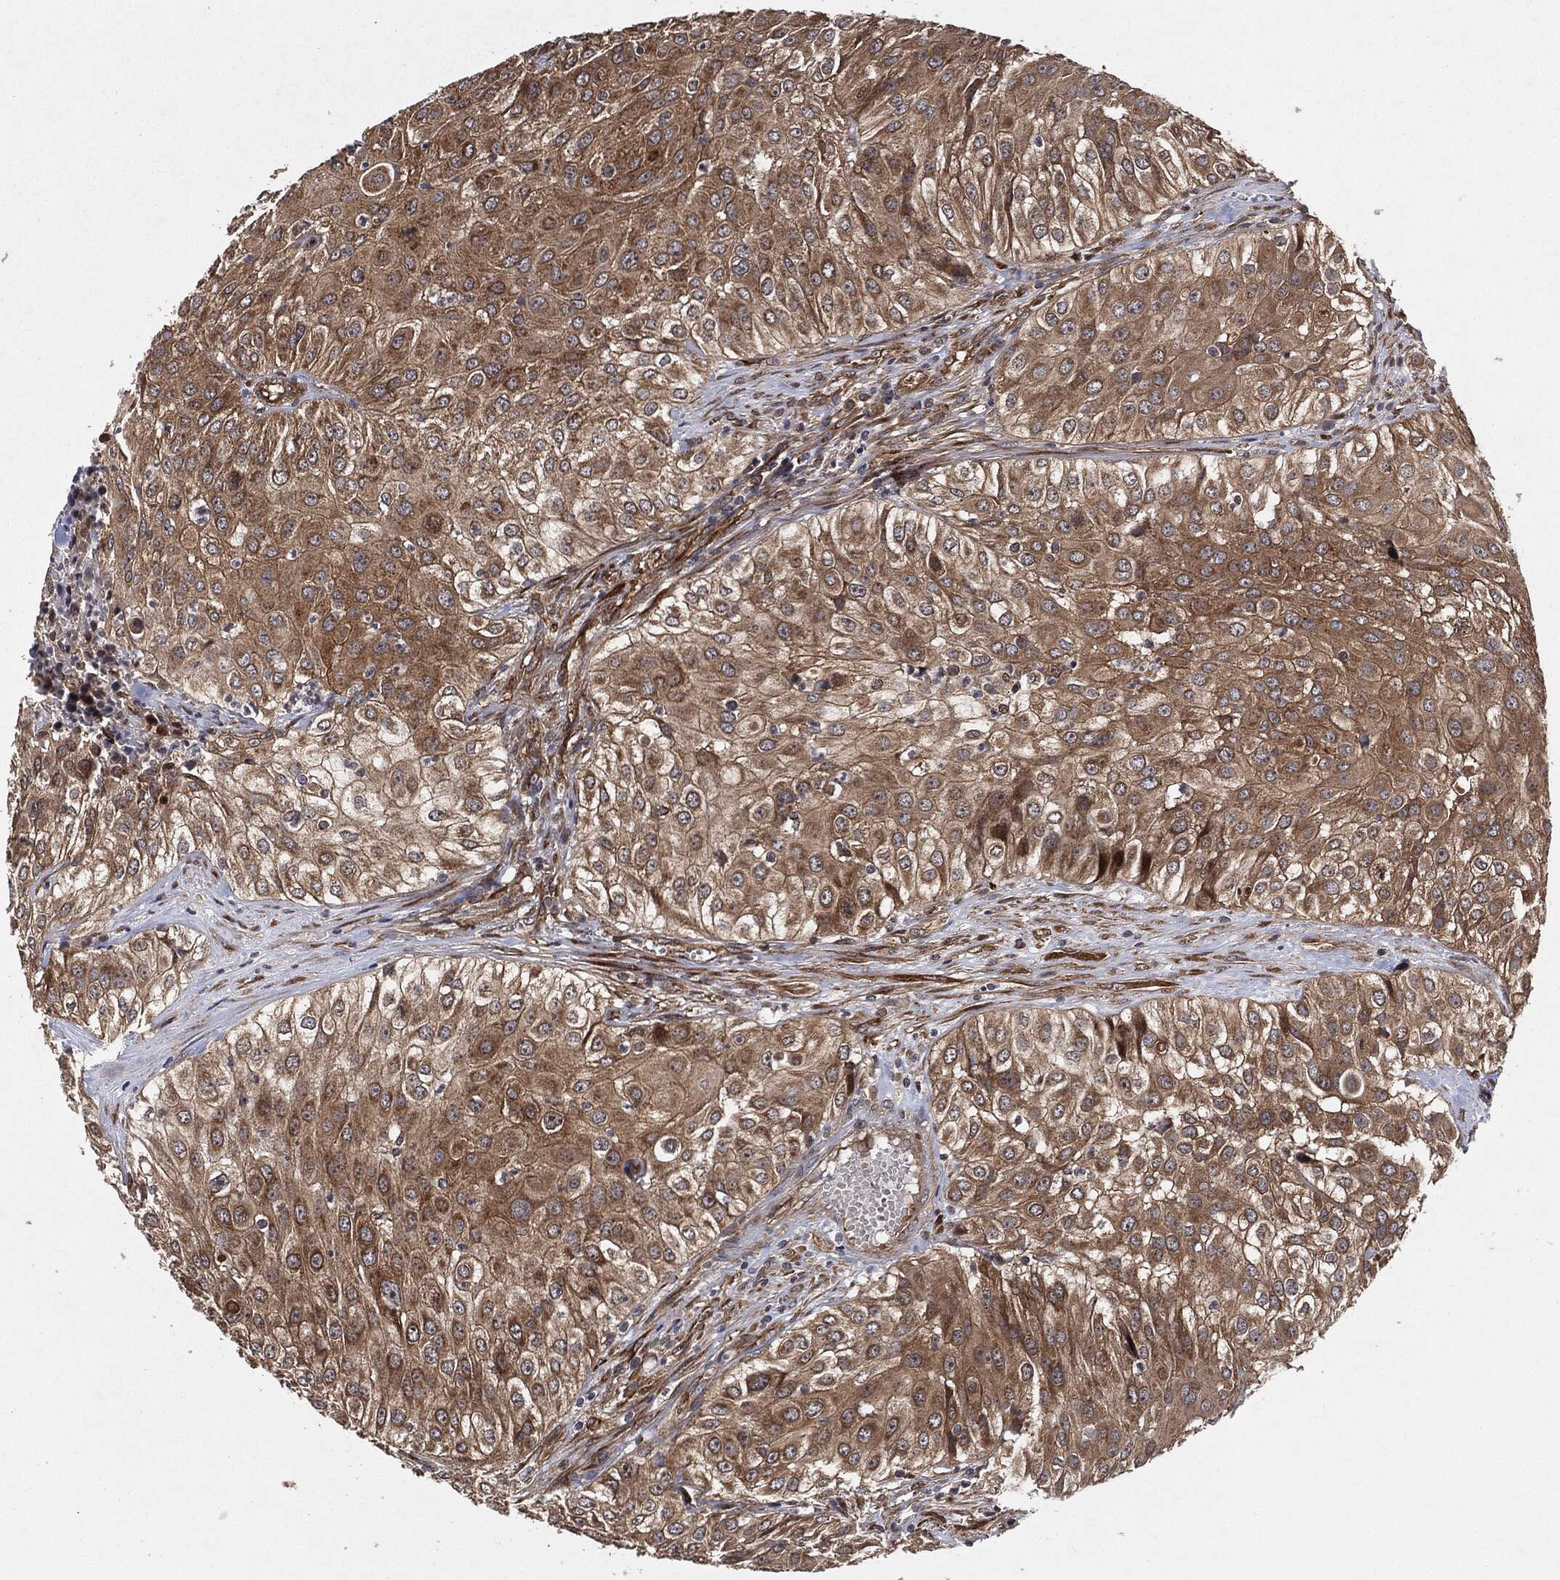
{"staining": {"intensity": "moderate", "quantity": ">75%", "location": "cytoplasmic/membranous"}, "tissue": "urothelial cancer", "cell_type": "Tumor cells", "image_type": "cancer", "snomed": [{"axis": "morphology", "description": "Urothelial carcinoma, High grade"}, {"axis": "topography", "description": "Urinary bladder"}], "caption": "A medium amount of moderate cytoplasmic/membranous positivity is identified in approximately >75% of tumor cells in urothelial cancer tissue.", "gene": "BCAR1", "patient": {"sex": "female", "age": 79}}